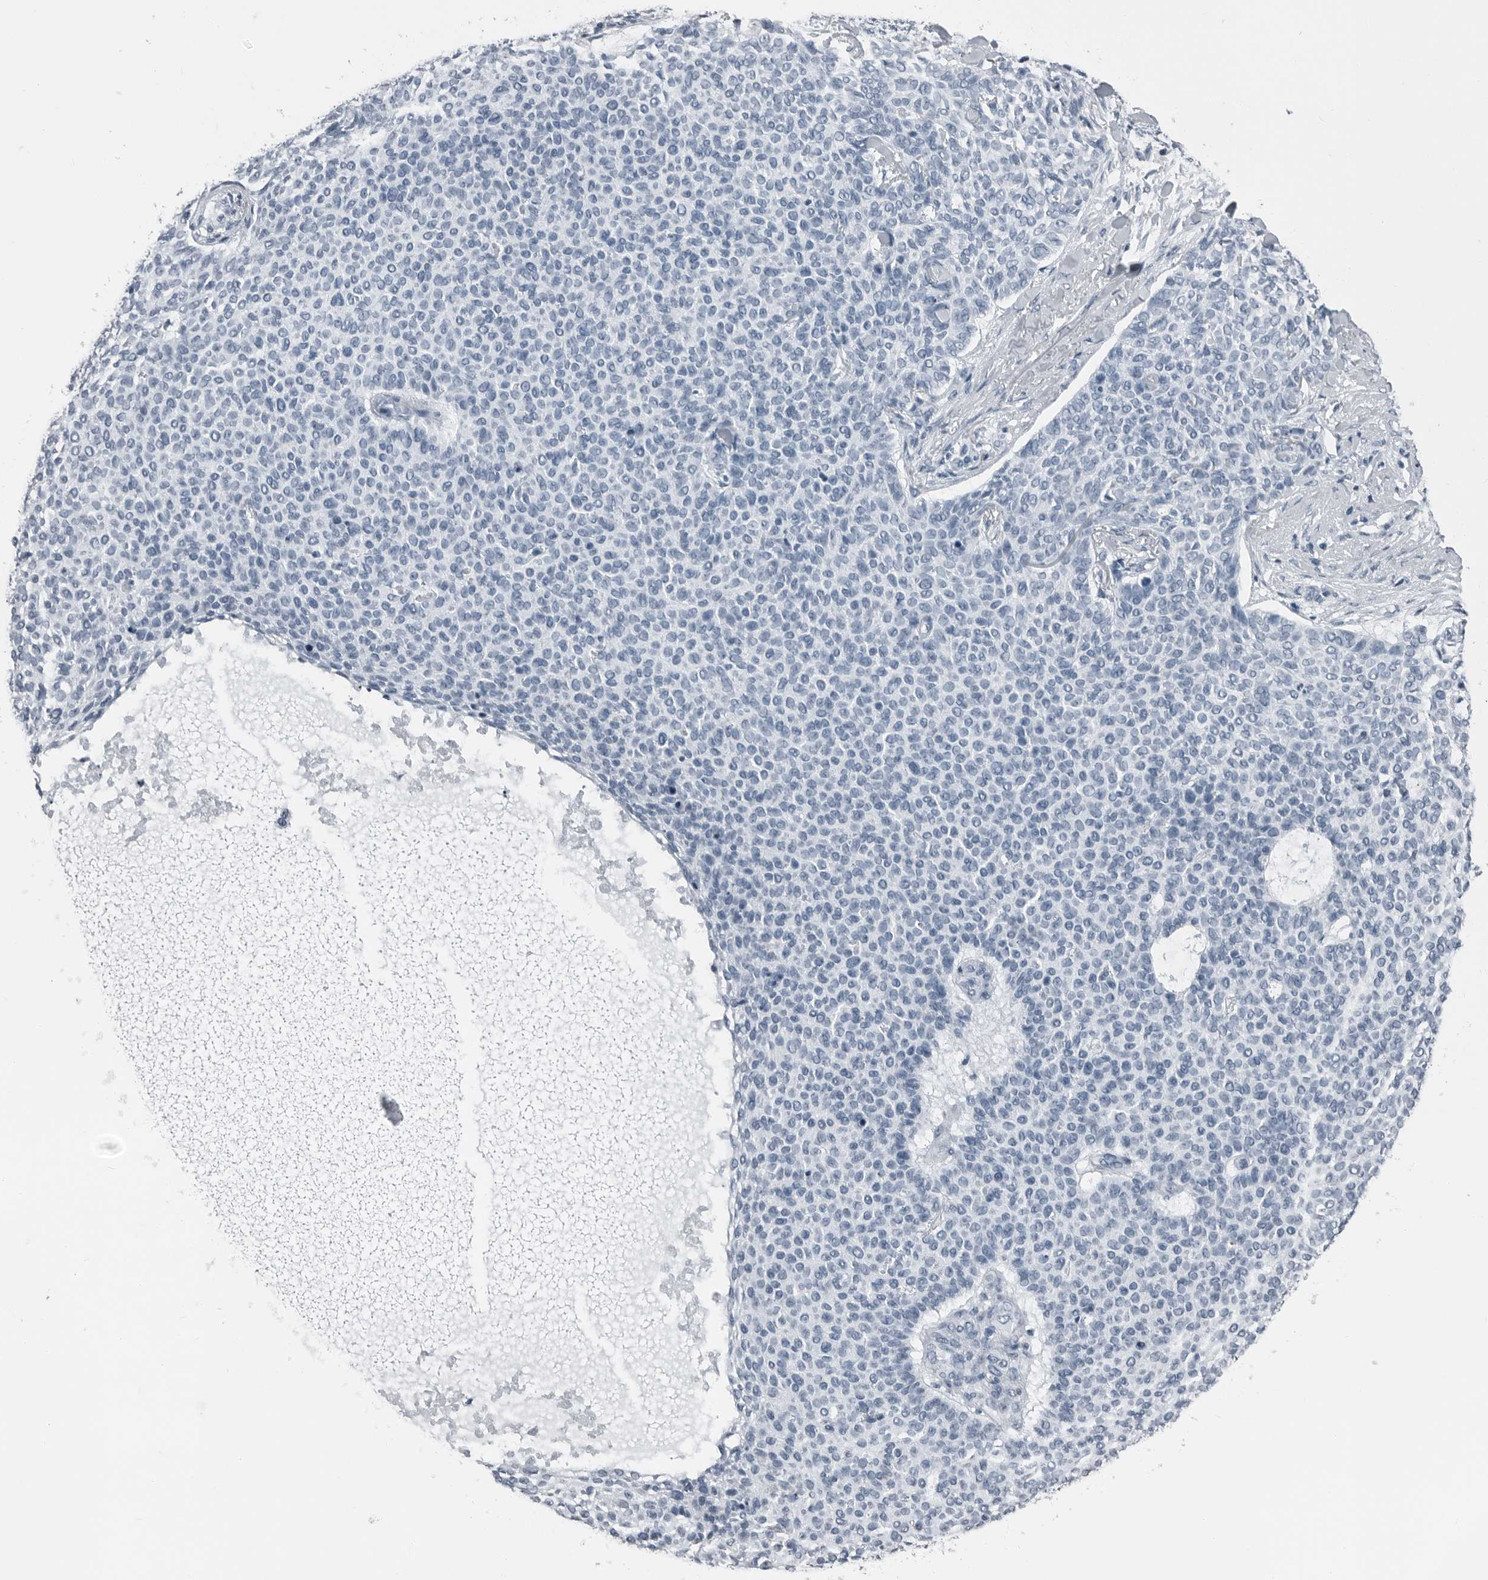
{"staining": {"intensity": "negative", "quantity": "none", "location": "none"}, "tissue": "skin cancer", "cell_type": "Tumor cells", "image_type": "cancer", "snomed": [{"axis": "morphology", "description": "Normal tissue, NOS"}, {"axis": "morphology", "description": "Basal cell carcinoma"}, {"axis": "topography", "description": "Skin"}], "caption": "DAB immunohistochemical staining of human skin basal cell carcinoma displays no significant positivity in tumor cells. The staining was performed using DAB to visualize the protein expression in brown, while the nuclei were stained in blue with hematoxylin (Magnification: 20x).", "gene": "PRSS1", "patient": {"sex": "male", "age": 50}}